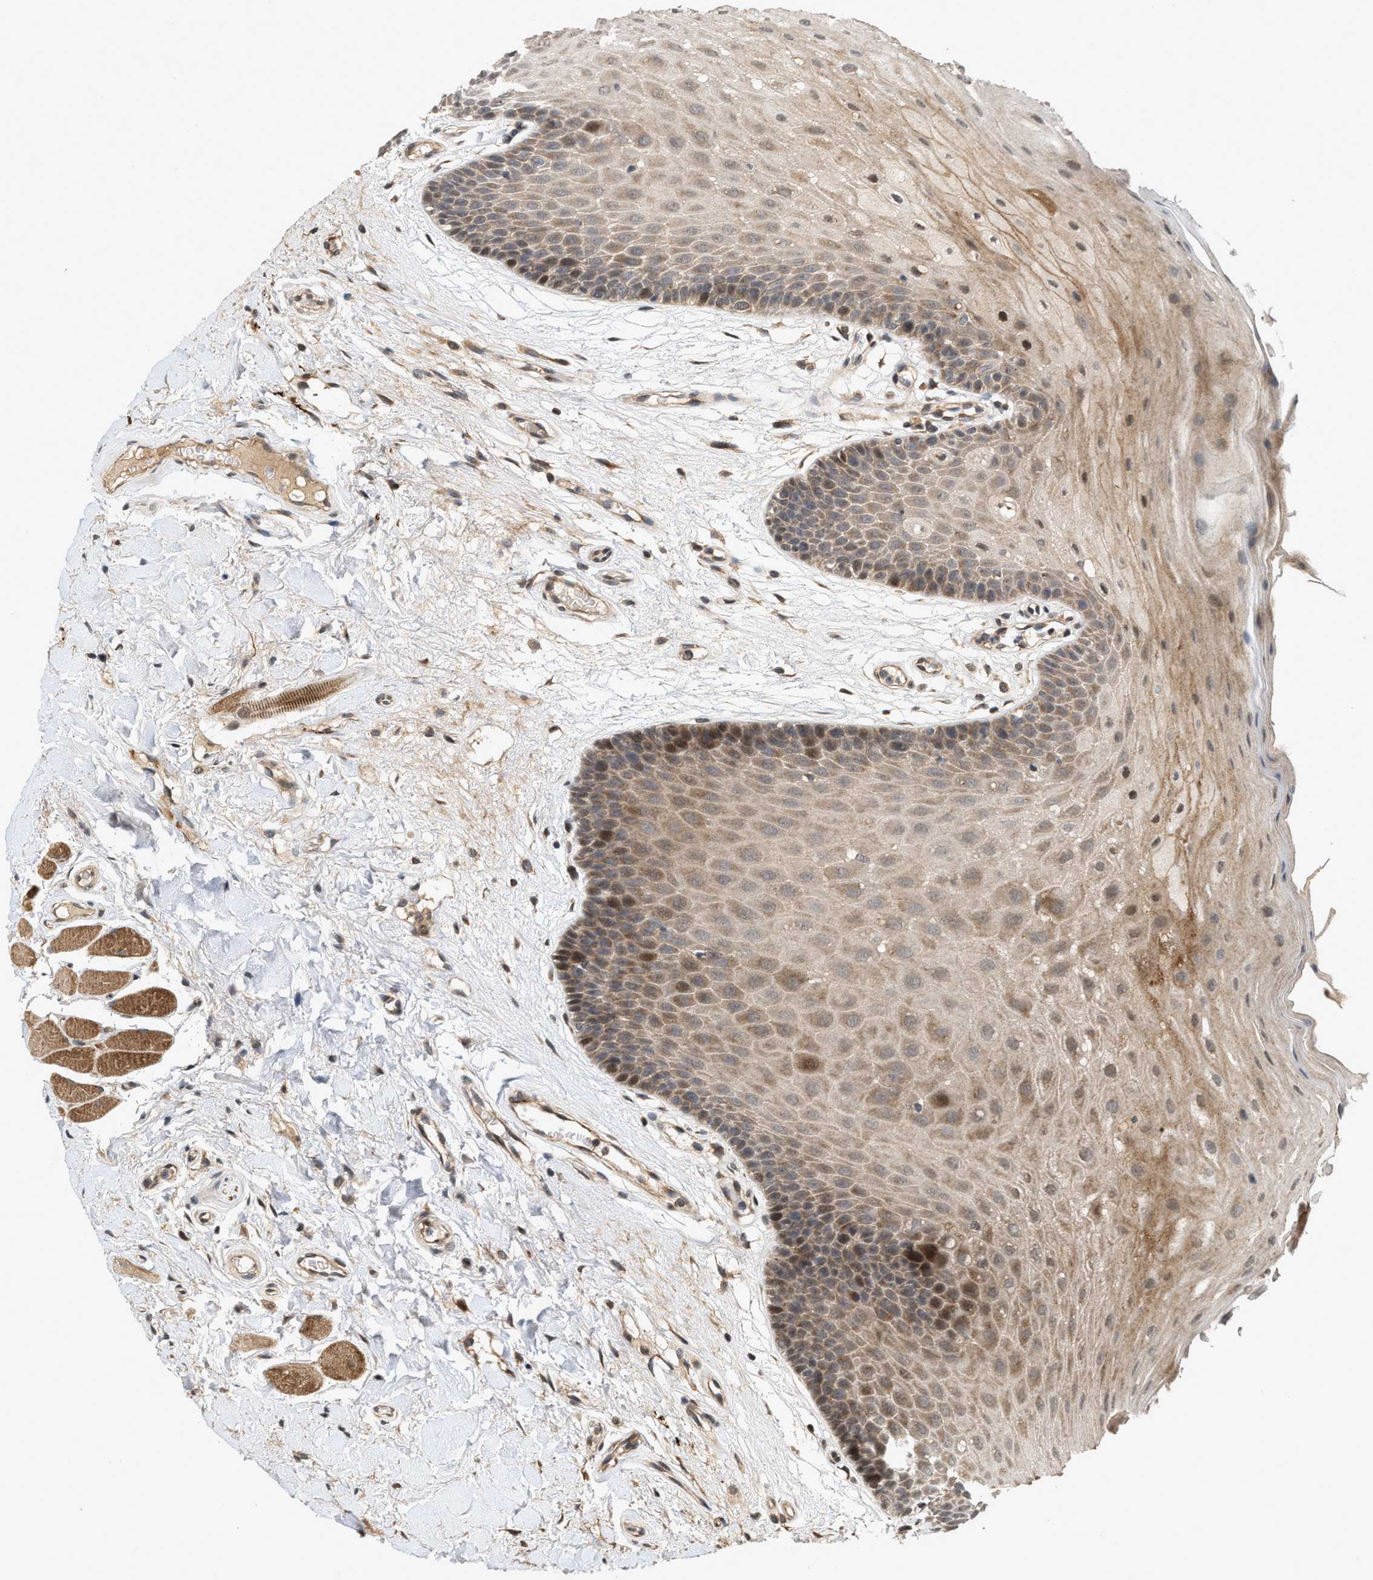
{"staining": {"intensity": "moderate", "quantity": ">75%", "location": "cytoplasmic/membranous,nuclear"}, "tissue": "oral mucosa", "cell_type": "Squamous epithelial cells", "image_type": "normal", "snomed": [{"axis": "morphology", "description": "Normal tissue, NOS"}, {"axis": "morphology", "description": "Squamous cell carcinoma, NOS"}, {"axis": "topography", "description": "Oral tissue"}, {"axis": "topography", "description": "Head-Neck"}], "caption": "Moderate cytoplasmic/membranous,nuclear positivity is appreciated in about >75% of squamous epithelial cells in normal oral mucosa. (DAB (3,3'-diaminobenzidine) IHC with brightfield microscopy, high magnification).", "gene": "ELP2", "patient": {"sex": "male", "age": 71}}